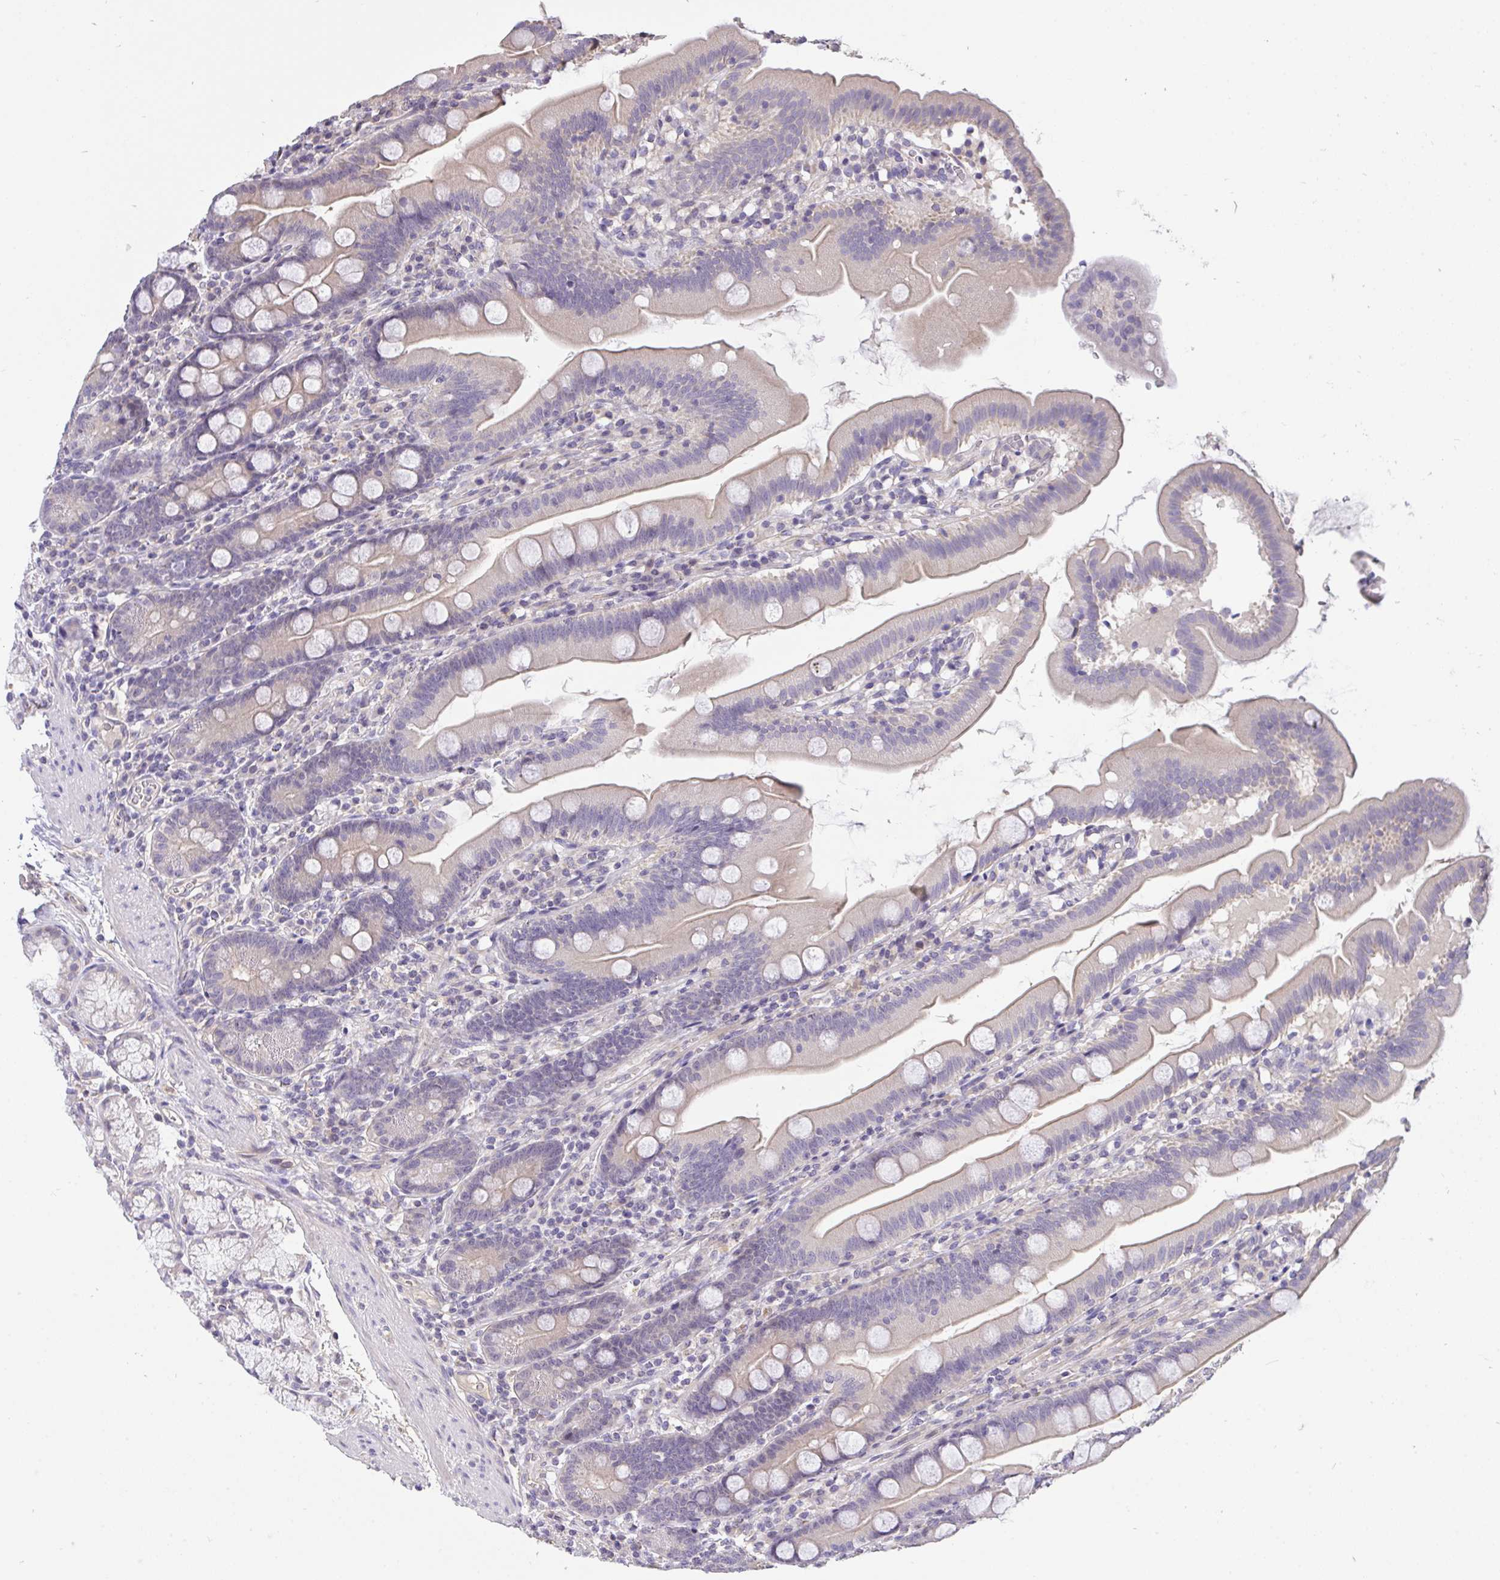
{"staining": {"intensity": "weak", "quantity": "<25%", "location": "cytoplasmic/membranous"}, "tissue": "duodenum", "cell_type": "Glandular cells", "image_type": "normal", "snomed": [{"axis": "morphology", "description": "Normal tissue, NOS"}, {"axis": "topography", "description": "Duodenum"}], "caption": "This is an immunohistochemistry photomicrograph of unremarkable duodenum. There is no staining in glandular cells.", "gene": "C19orf54", "patient": {"sex": "female", "age": 67}}